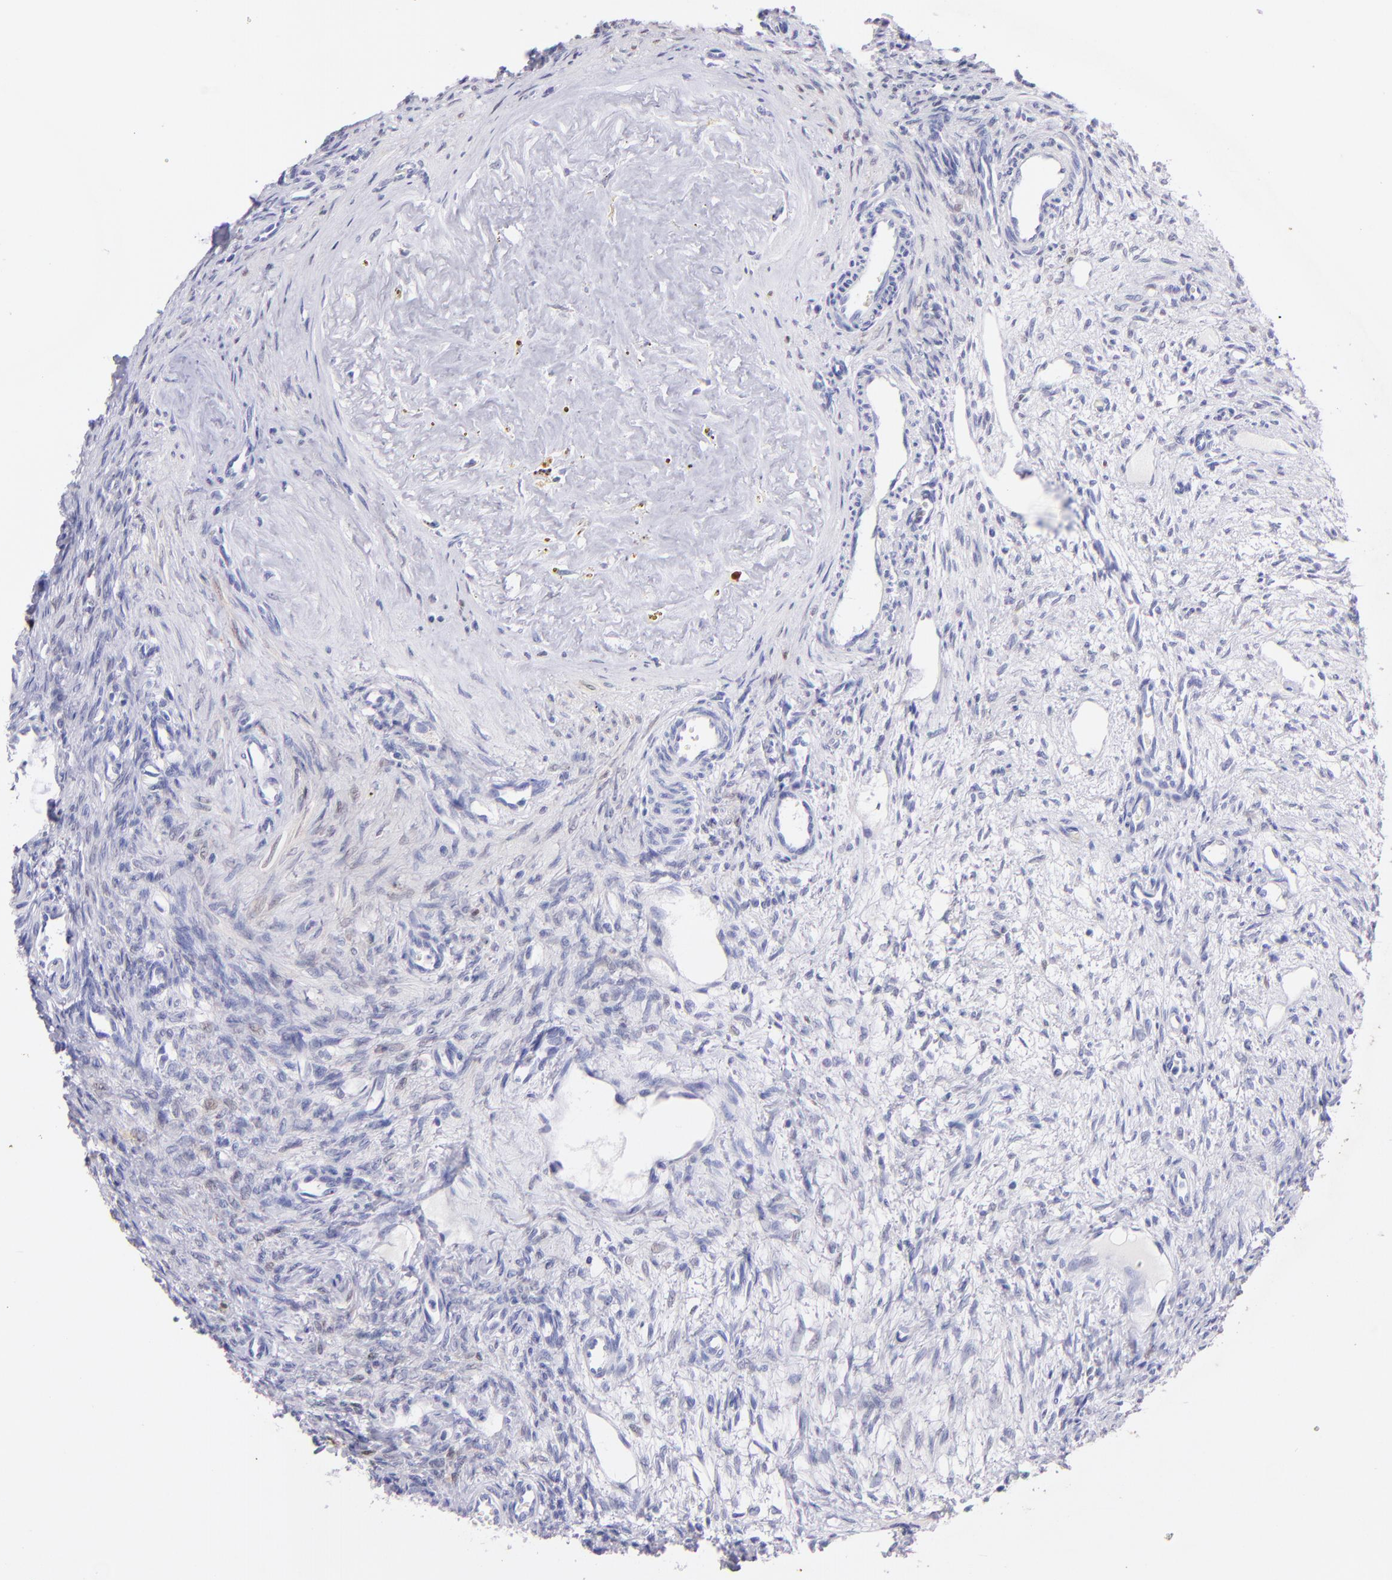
{"staining": {"intensity": "negative", "quantity": "none", "location": "none"}, "tissue": "ovary", "cell_type": "Ovarian stroma cells", "image_type": "normal", "snomed": [{"axis": "morphology", "description": "Normal tissue, NOS"}, {"axis": "topography", "description": "Ovary"}], "caption": "IHC of benign ovary reveals no staining in ovarian stroma cells. (Brightfield microscopy of DAB IHC at high magnification).", "gene": "UCHL1", "patient": {"sex": "female", "age": 33}}